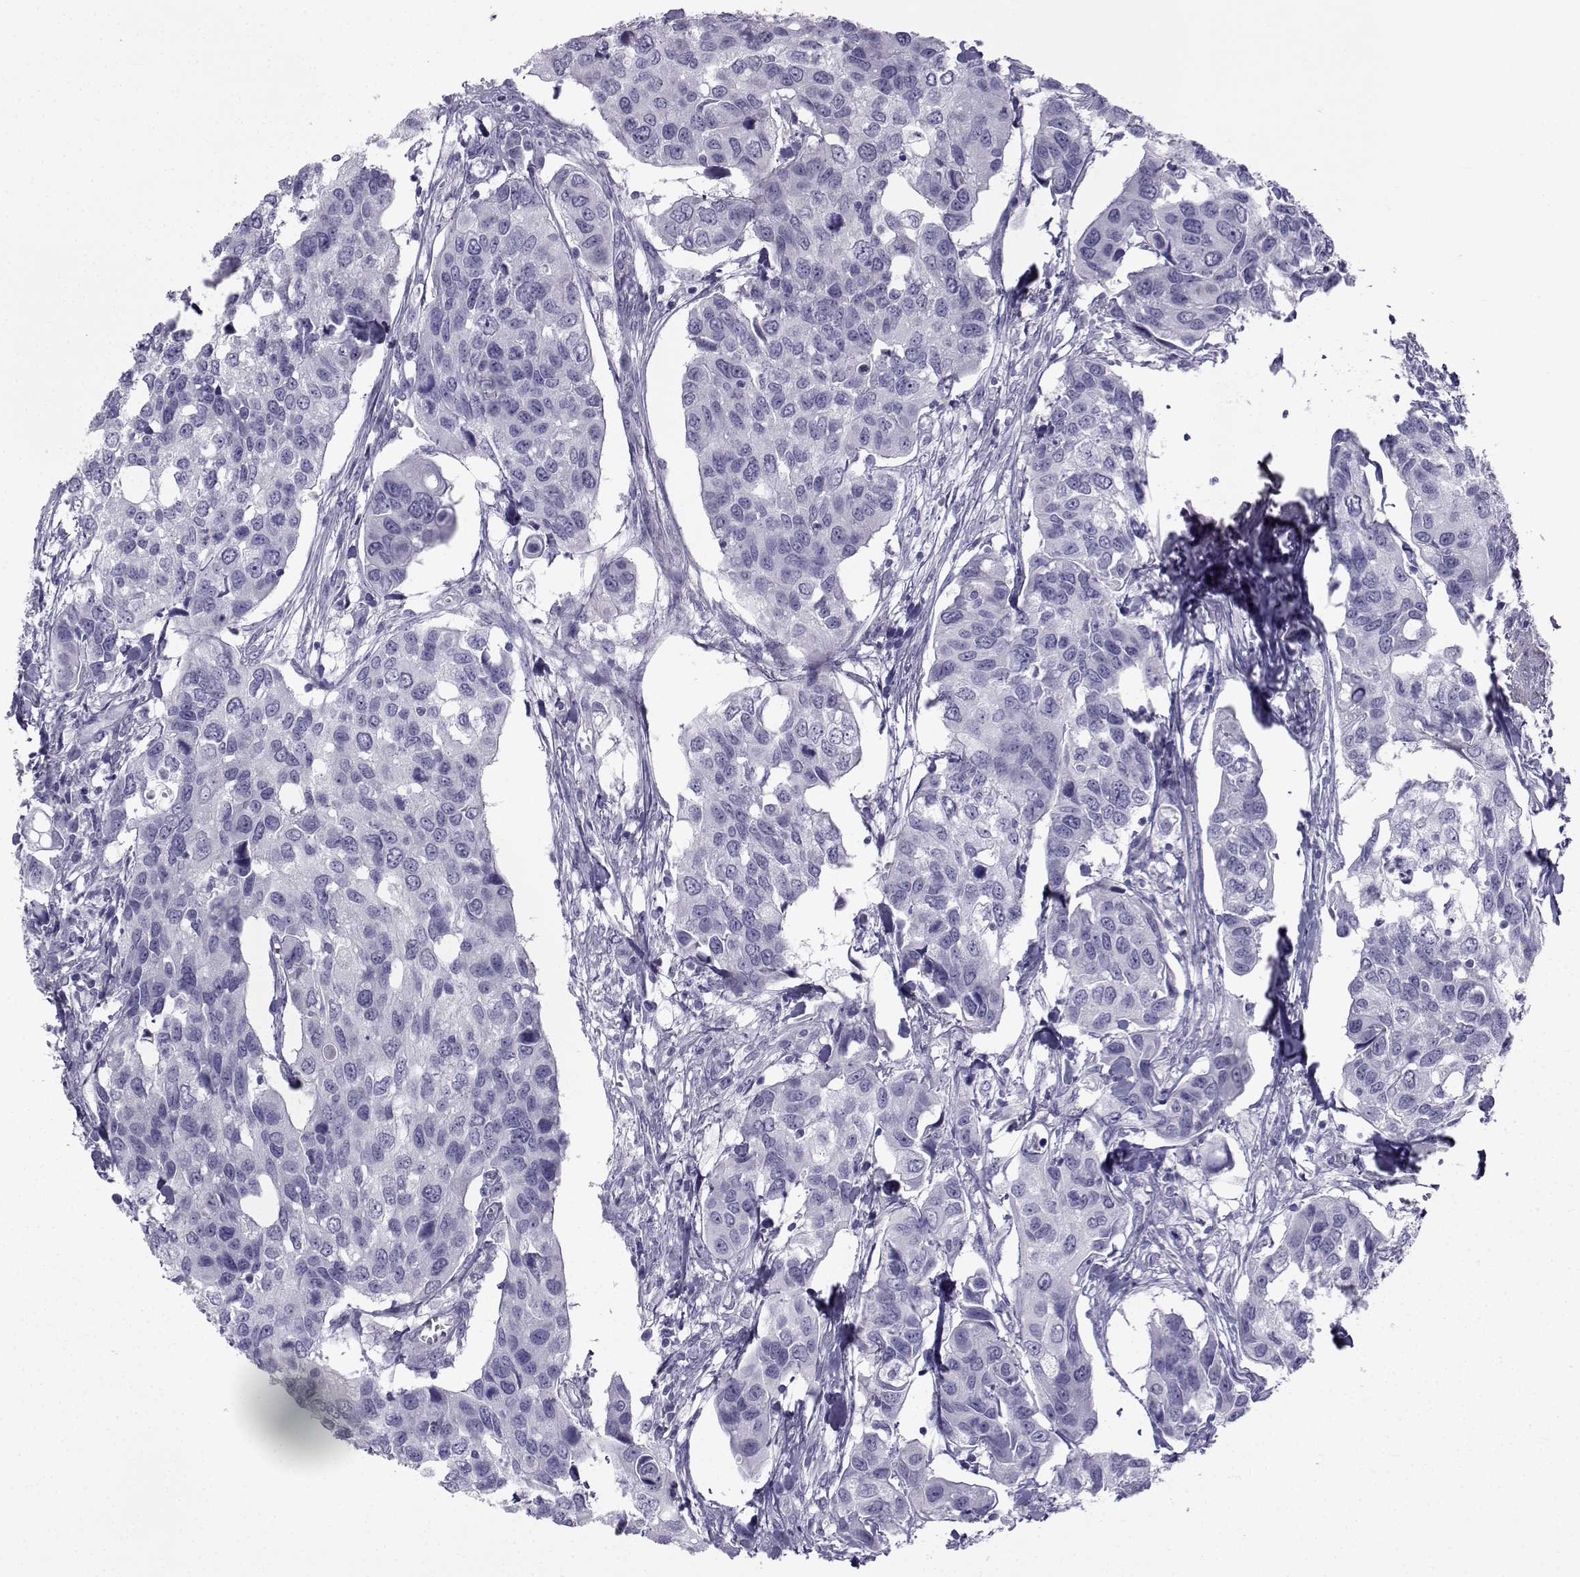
{"staining": {"intensity": "negative", "quantity": "none", "location": "none"}, "tissue": "urothelial cancer", "cell_type": "Tumor cells", "image_type": "cancer", "snomed": [{"axis": "morphology", "description": "Urothelial carcinoma, High grade"}, {"axis": "topography", "description": "Urinary bladder"}], "caption": "Immunohistochemical staining of human urothelial cancer demonstrates no significant positivity in tumor cells.", "gene": "SPANXD", "patient": {"sex": "male", "age": 60}}